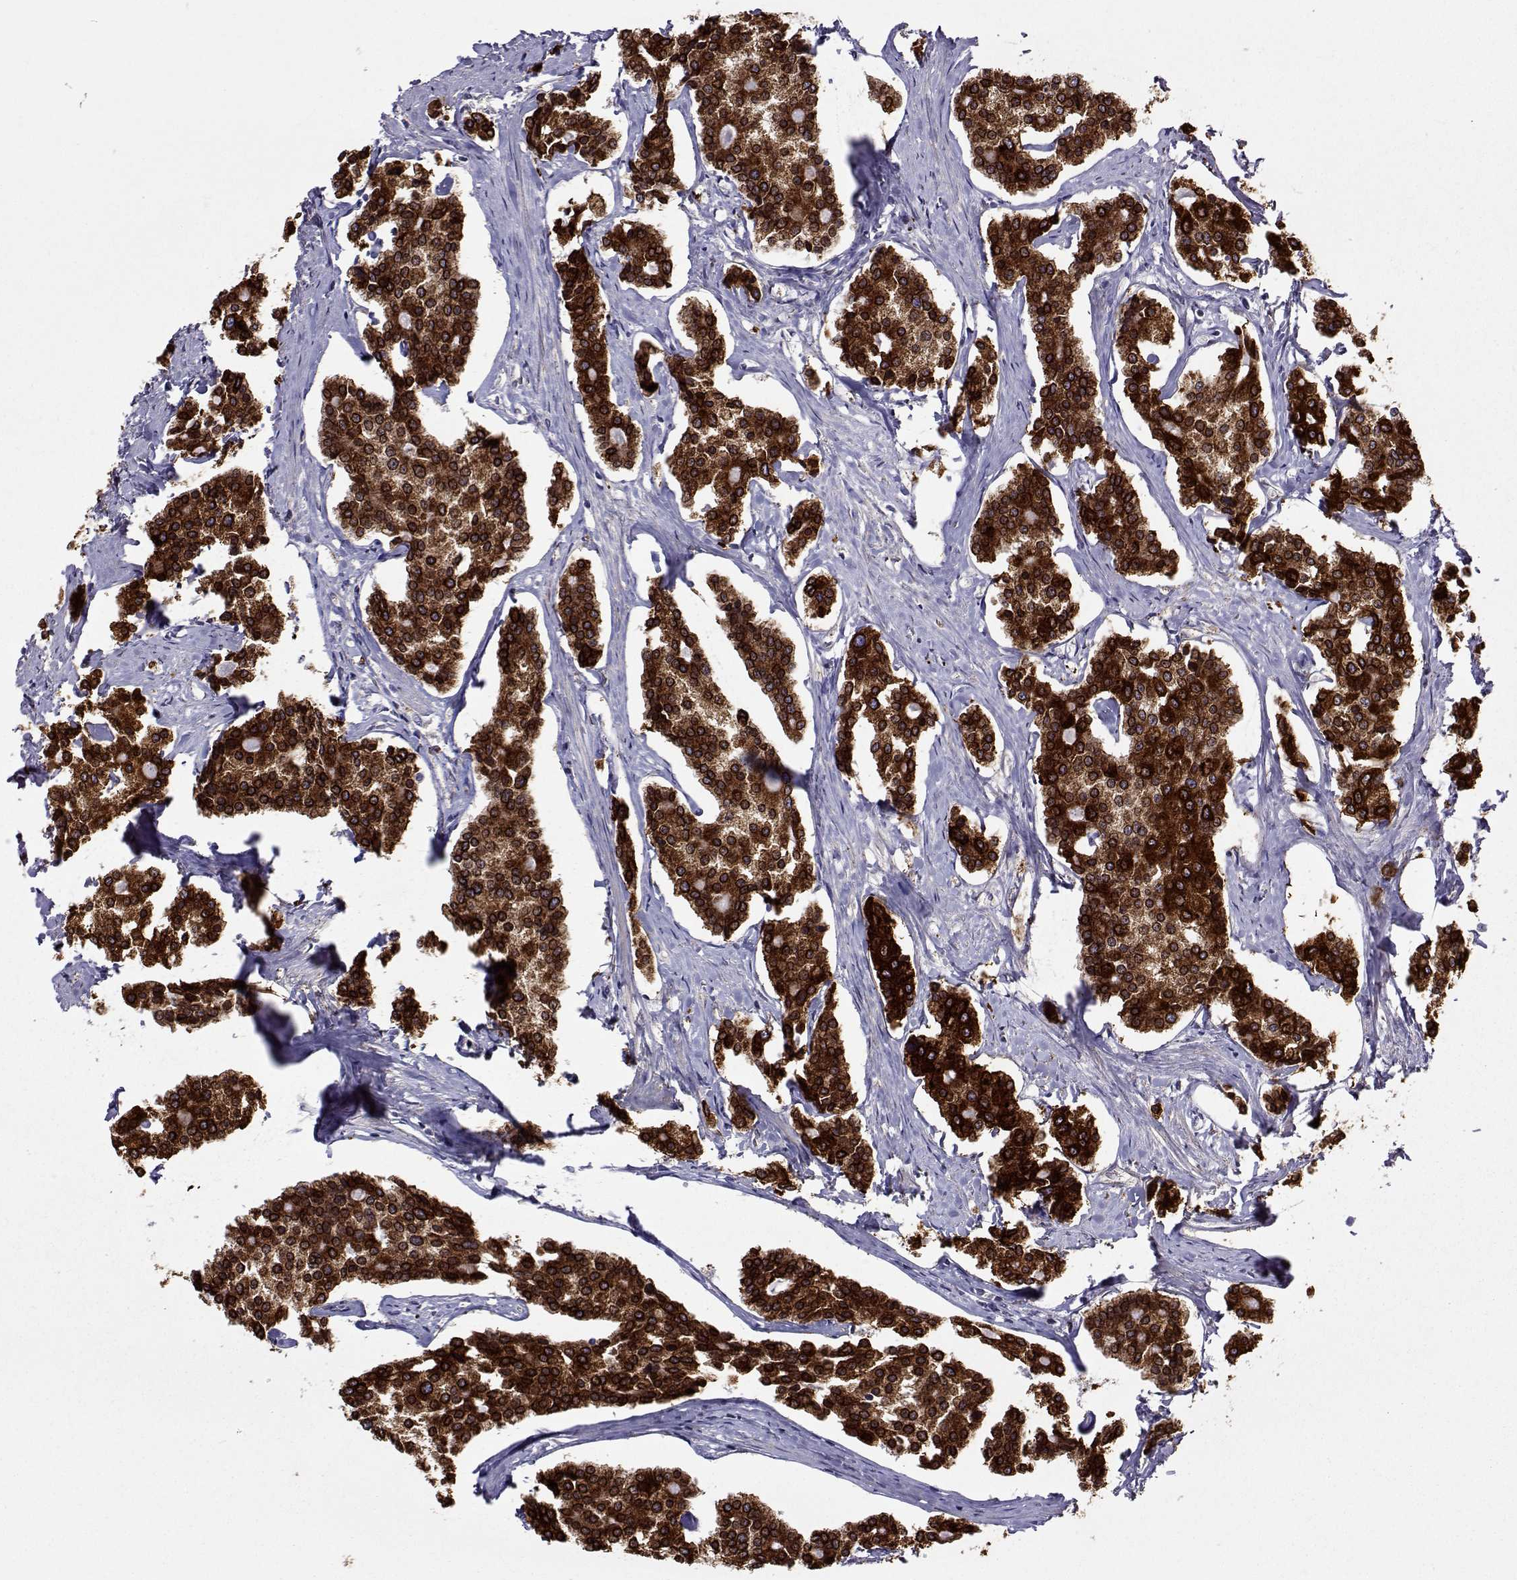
{"staining": {"intensity": "strong", "quantity": ">75%", "location": "cytoplasmic/membranous"}, "tissue": "carcinoid", "cell_type": "Tumor cells", "image_type": "cancer", "snomed": [{"axis": "morphology", "description": "Carcinoid, malignant, NOS"}, {"axis": "topography", "description": "Small intestine"}], "caption": "A micrograph of carcinoid (malignant) stained for a protein reveals strong cytoplasmic/membranous brown staining in tumor cells.", "gene": "PGRMC2", "patient": {"sex": "female", "age": 65}}